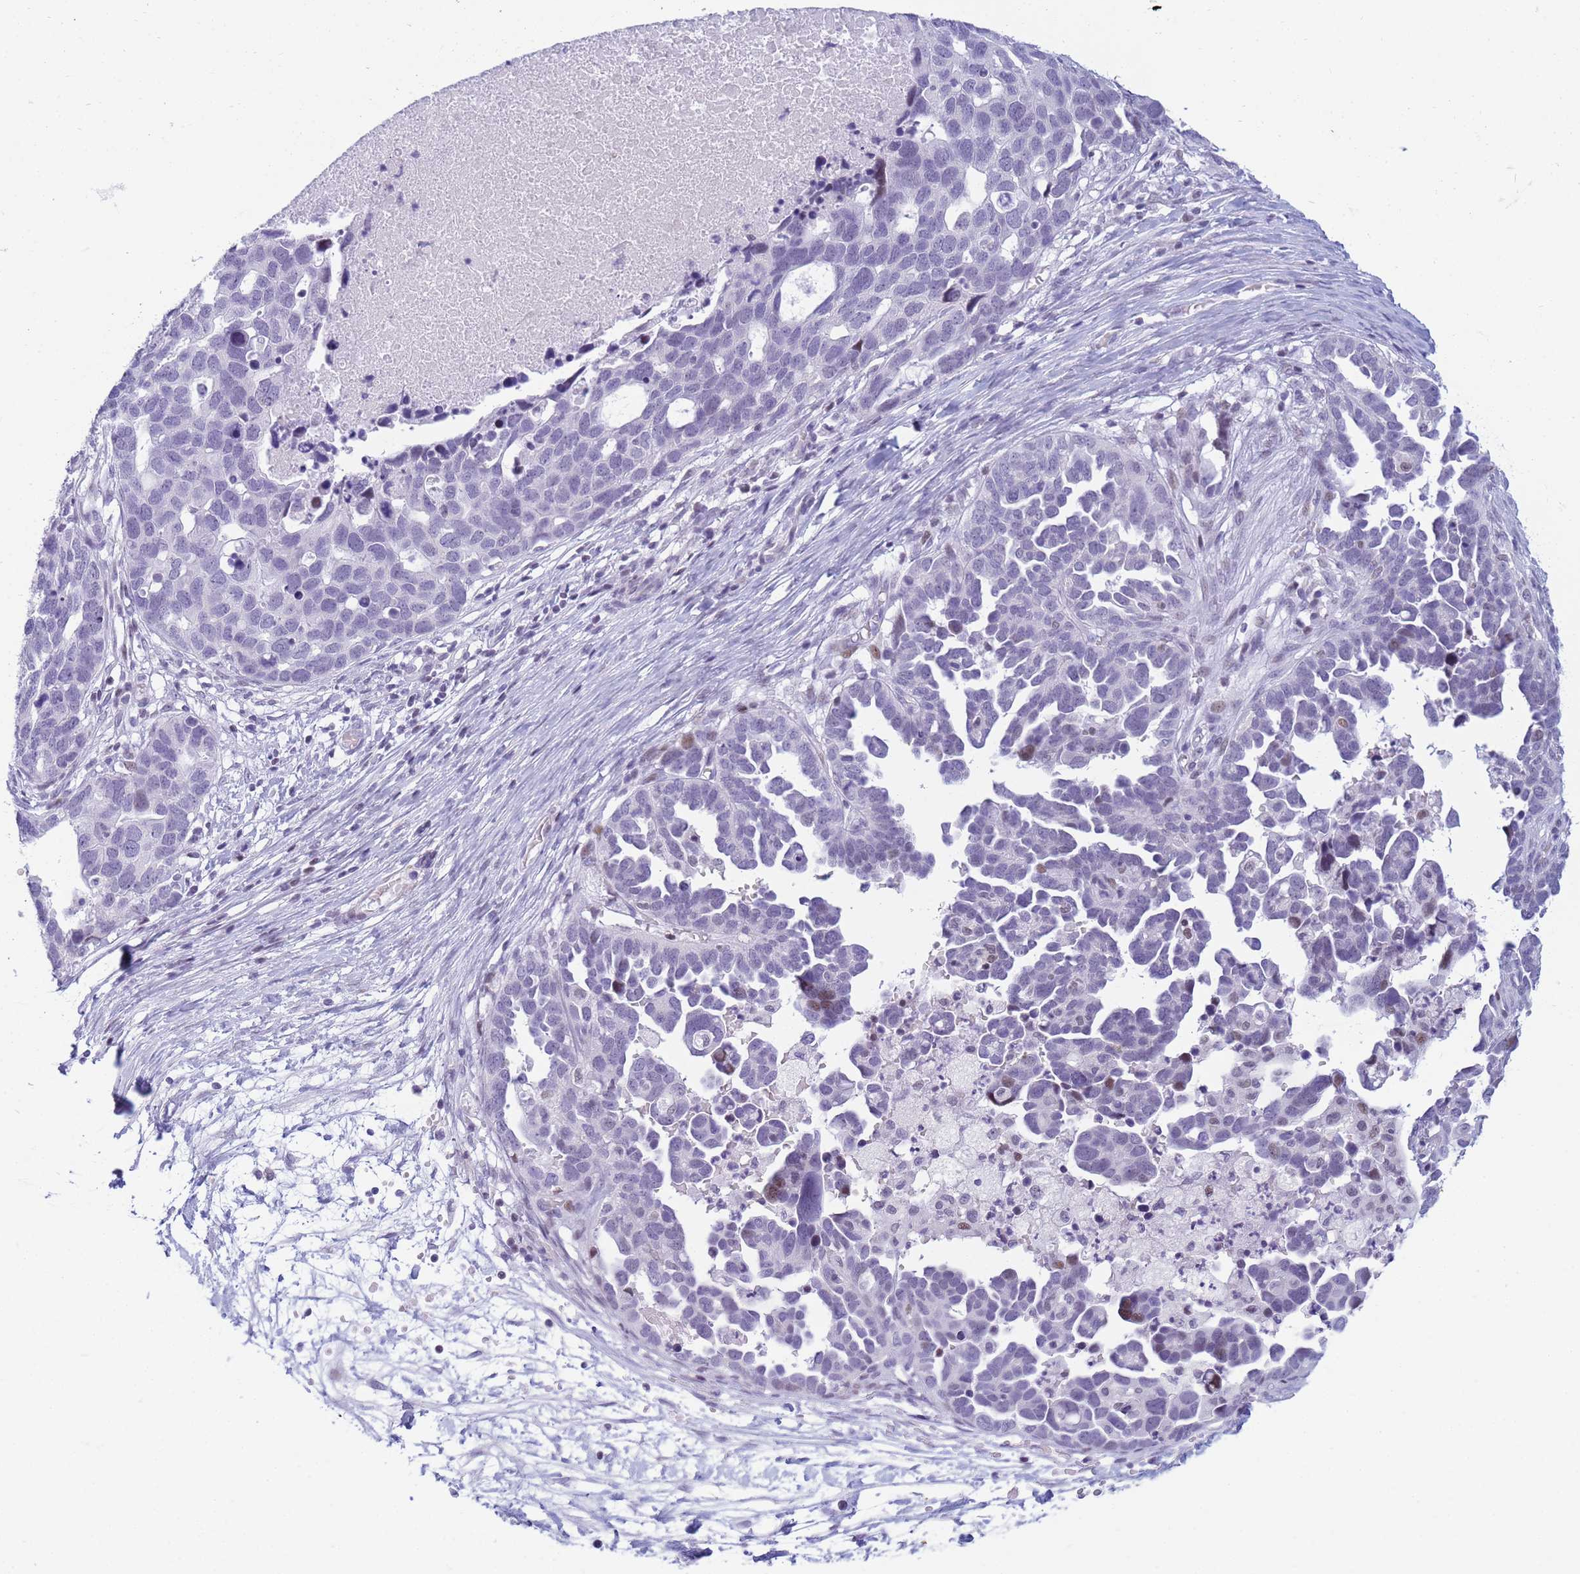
{"staining": {"intensity": "moderate", "quantity": "<25%", "location": "nuclear"}, "tissue": "ovarian cancer", "cell_type": "Tumor cells", "image_type": "cancer", "snomed": [{"axis": "morphology", "description": "Cystadenocarcinoma, serous, NOS"}, {"axis": "topography", "description": "Ovary"}], "caption": "Immunohistochemical staining of human ovarian cancer shows low levels of moderate nuclear expression in about <25% of tumor cells.", "gene": "SNX20", "patient": {"sex": "female", "age": 54}}